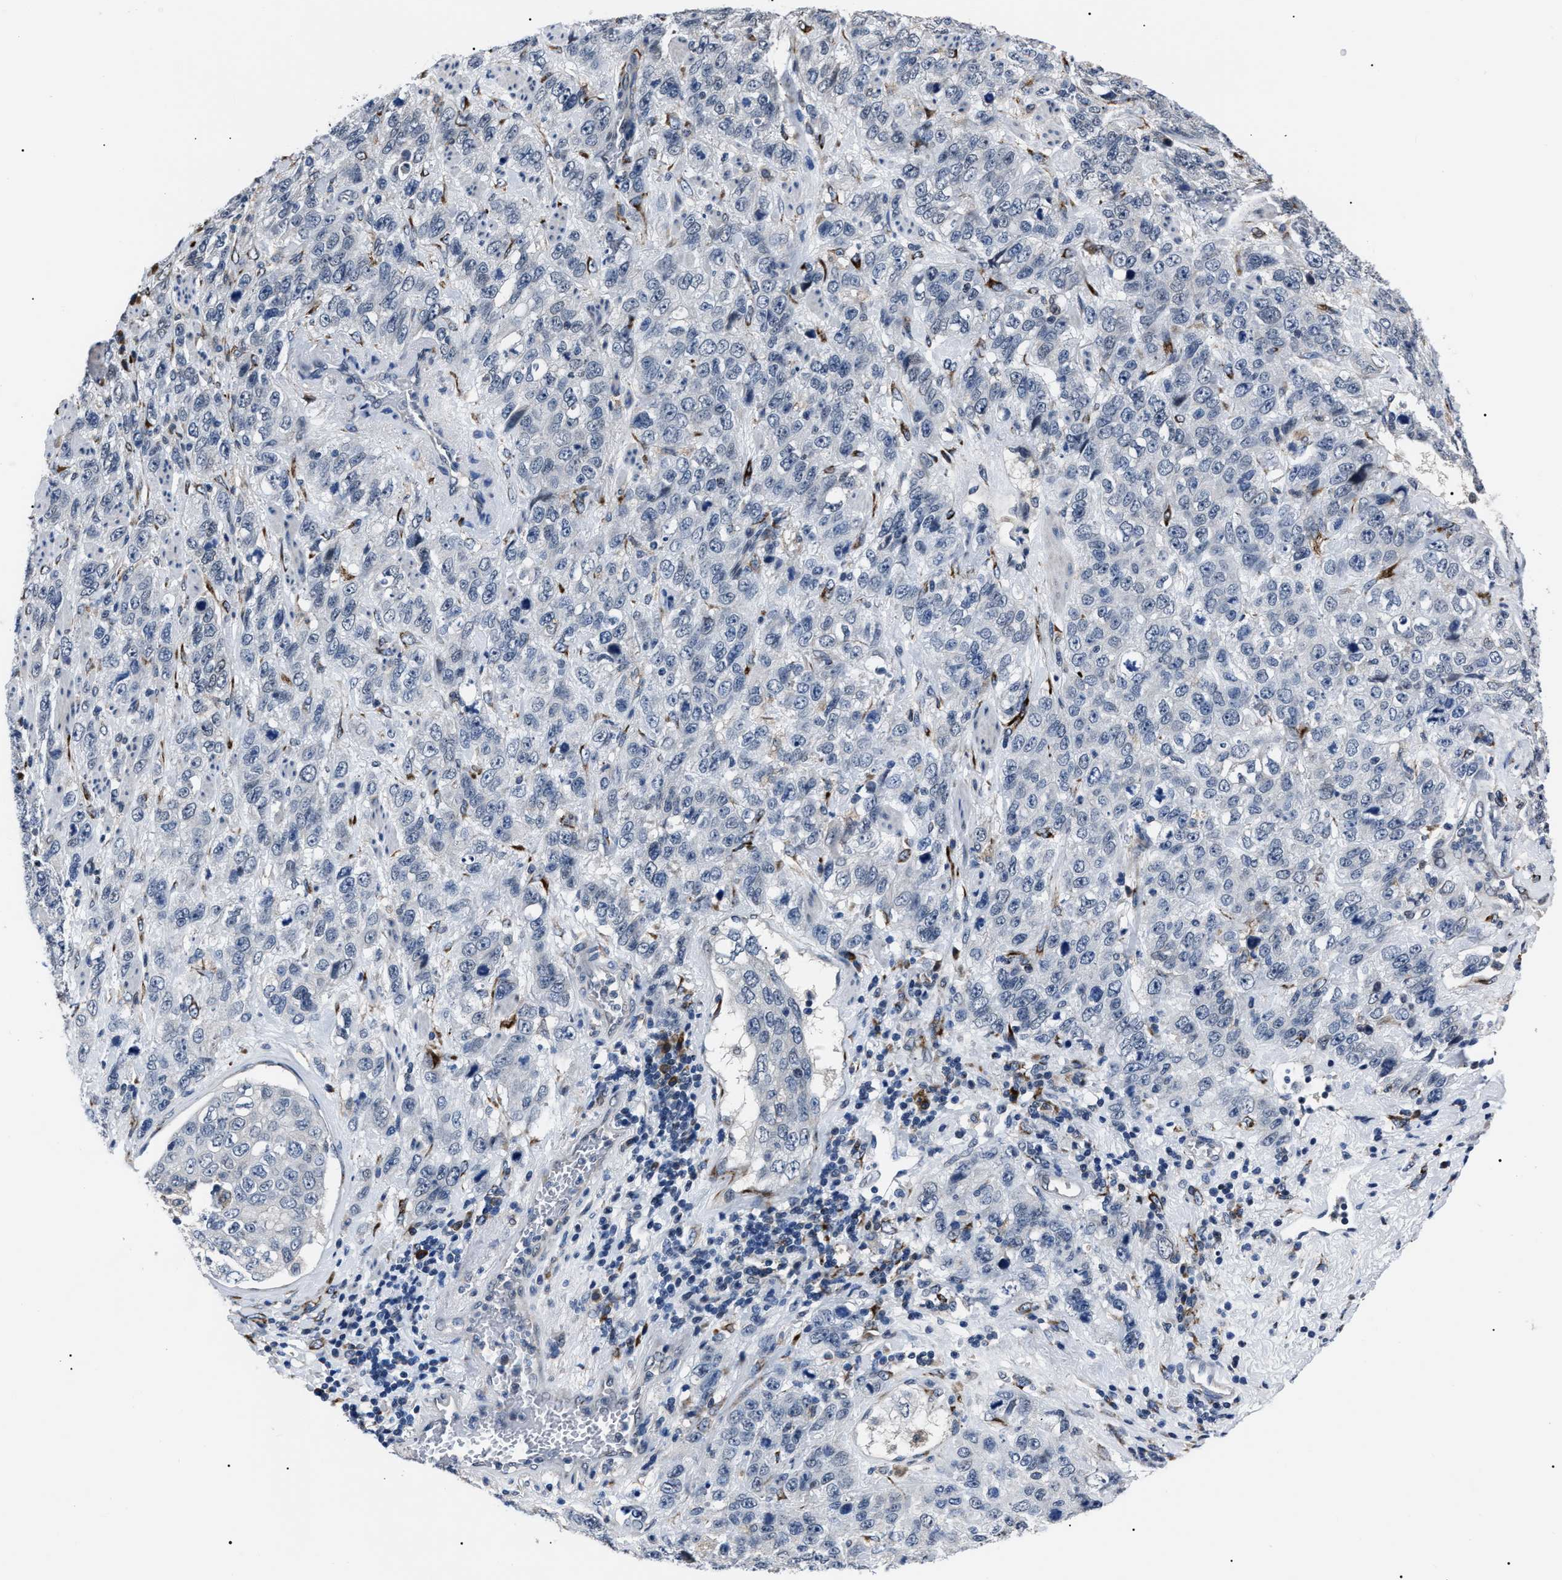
{"staining": {"intensity": "negative", "quantity": "none", "location": "none"}, "tissue": "stomach cancer", "cell_type": "Tumor cells", "image_type": "cancer", "snomed": [{"axis": "morphology", "description": "Adenocarcinoma, NOS"}, {"axis": "topography", "description": "Stomach"}], "caption": "Tumor cells show no significant expression in stomach adenocarcinoma.", "gene": "LRRC14", "patient": {"sex": "male", "age": 48}}